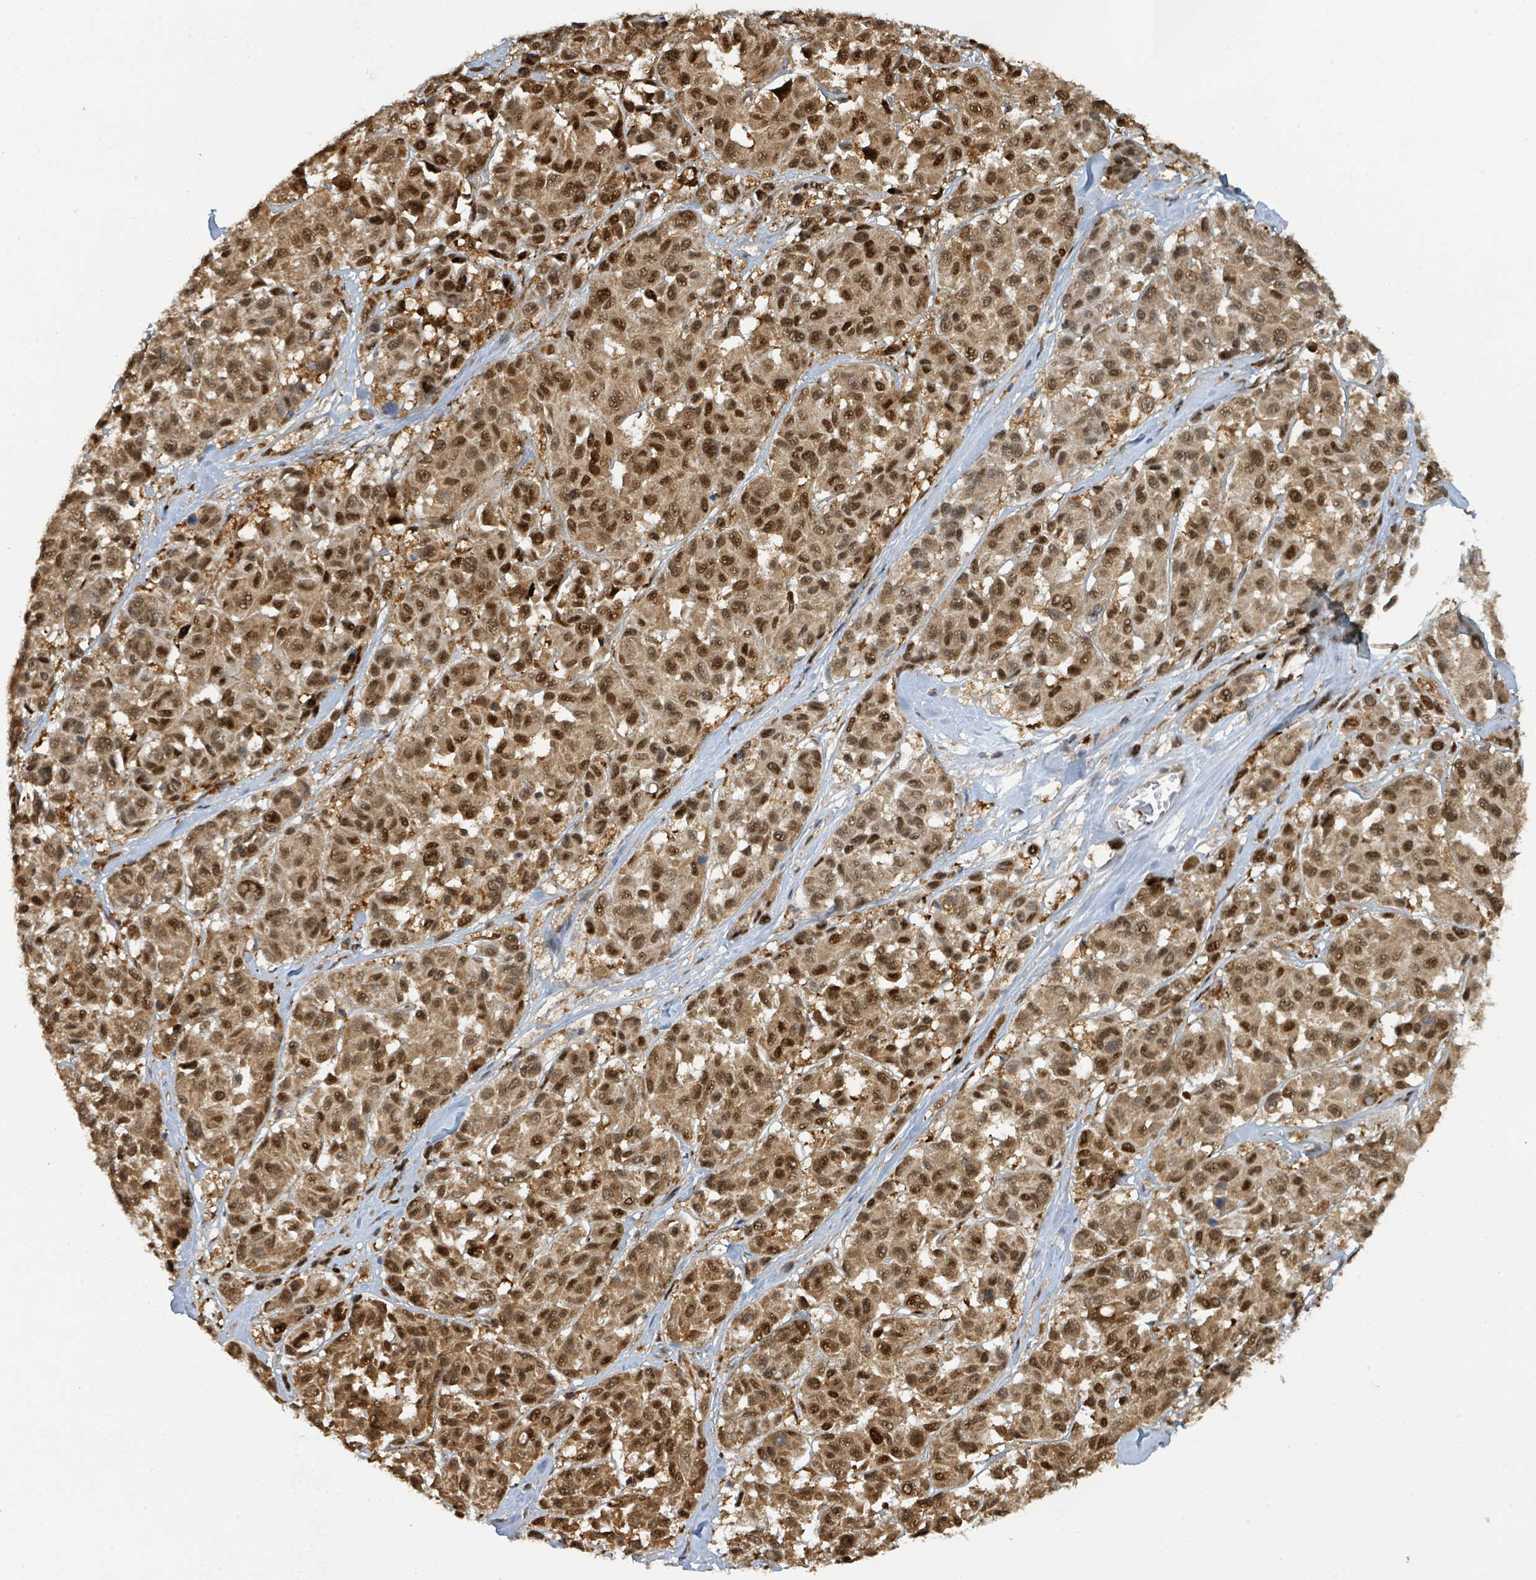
{"staining": {"intensity": "strong", "quantity": ">75%", "location": "cytoplasmic/membranous,nuclear"}, "tissue": "melanoma", "cell_type": "Tumor cells", "image_type": "cancer", "snomed": [{"axis": "morphology", "description": "Malignant melanoma, NOS"}, {"axis": "topography", "description": "Skin"}], "caption": "Protein staining reveals strong cytoplasmic/membranous and nuclear staining in approximately >75% of tumor cells in malignant melanoma.", "gene": "PSMB7", "patient": {"sex": "female", "age": 66}}